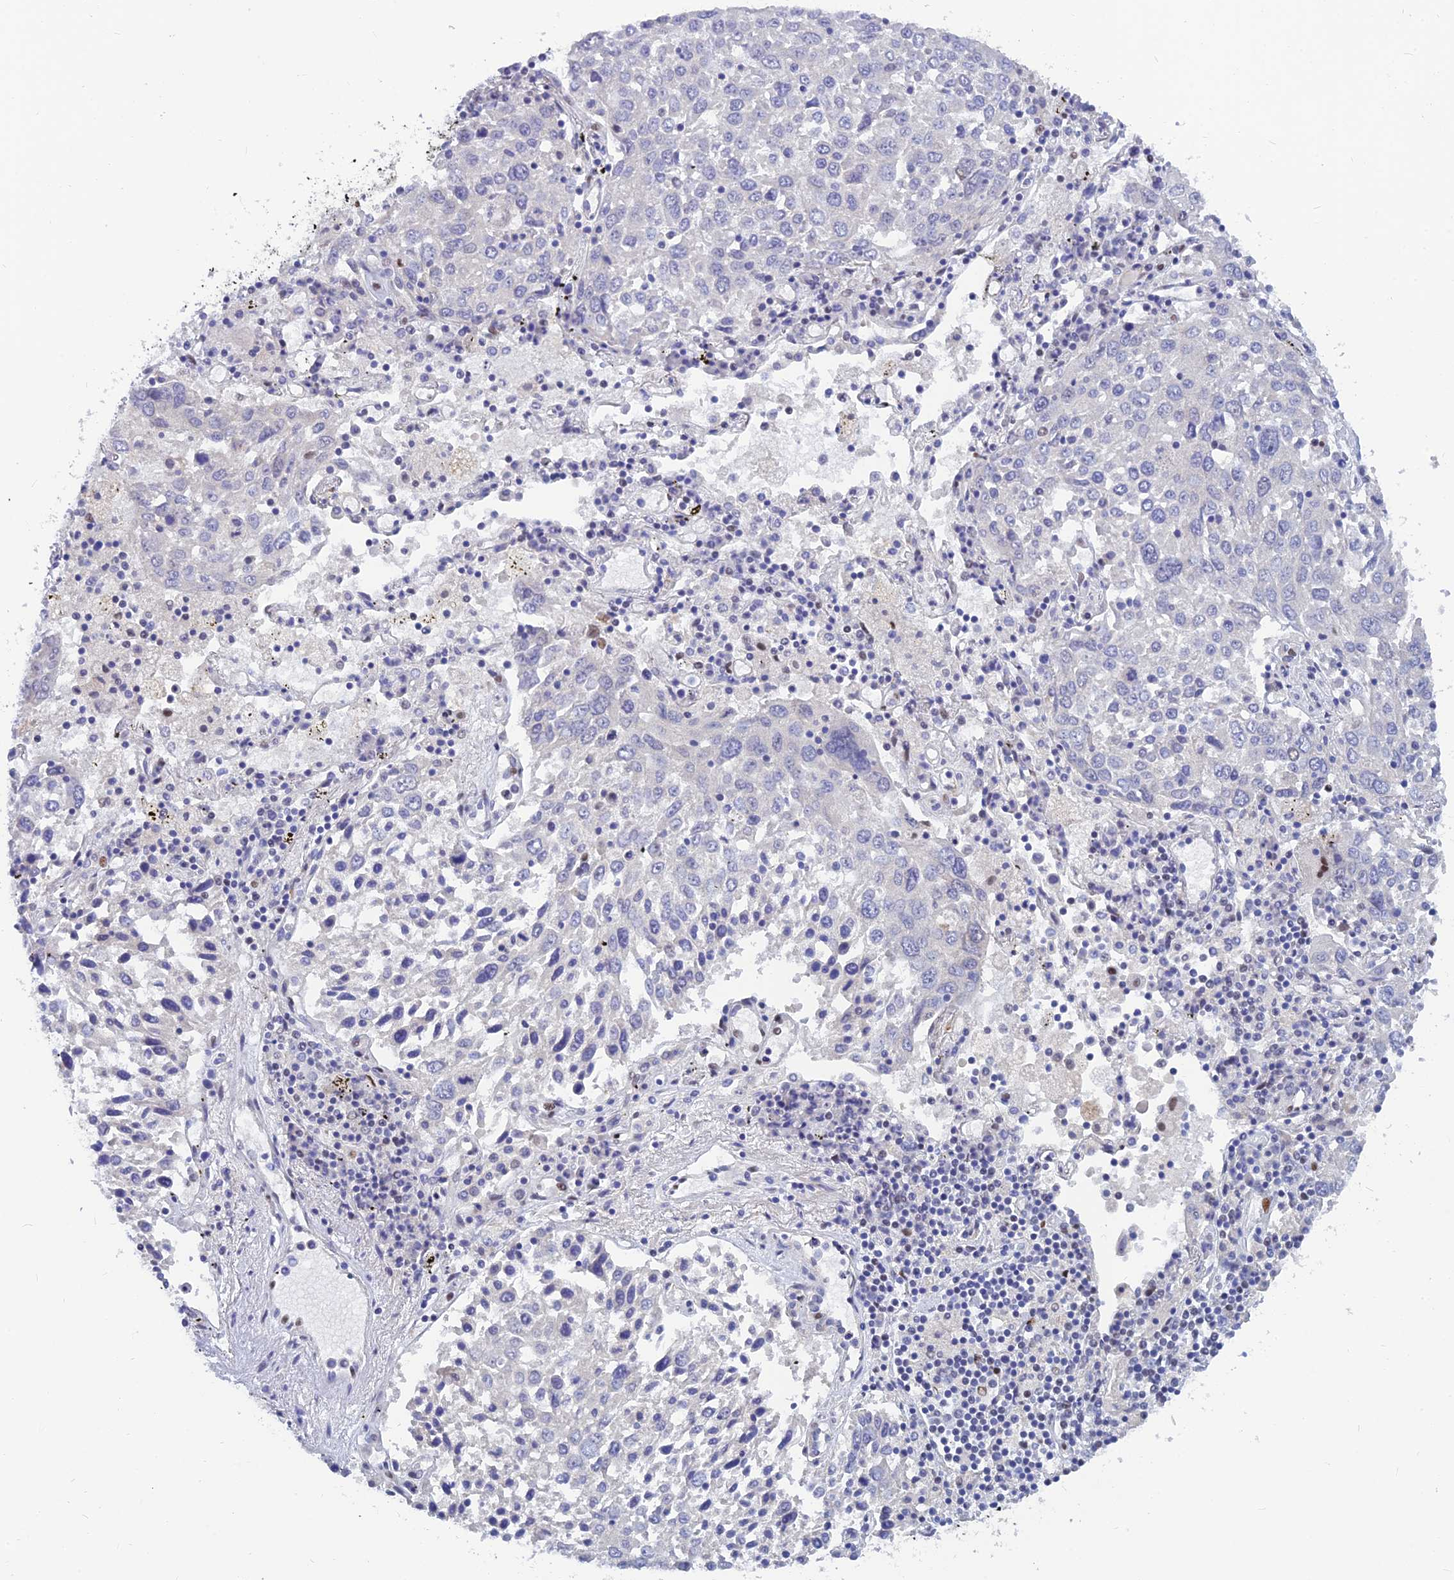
{"staining": {"intensity": "negative", "quantity": "none", "location": "none"}, "tissue": "lung cancer", "cell_type": "Tumor cells", "image_type": "cancer", "snomed": [{"axis": "morphology", "description": "Squamous cell carcinoma, NOS"}, {"axis": "topography", "description": "Lung"}], "caption": "This is an immunohistochemistry image of lung cancer (squamous cell carcinoma). There is no staining in tumor cells.", "gene": "CLK4", "patient": {"sex": "male", "age": 65}}